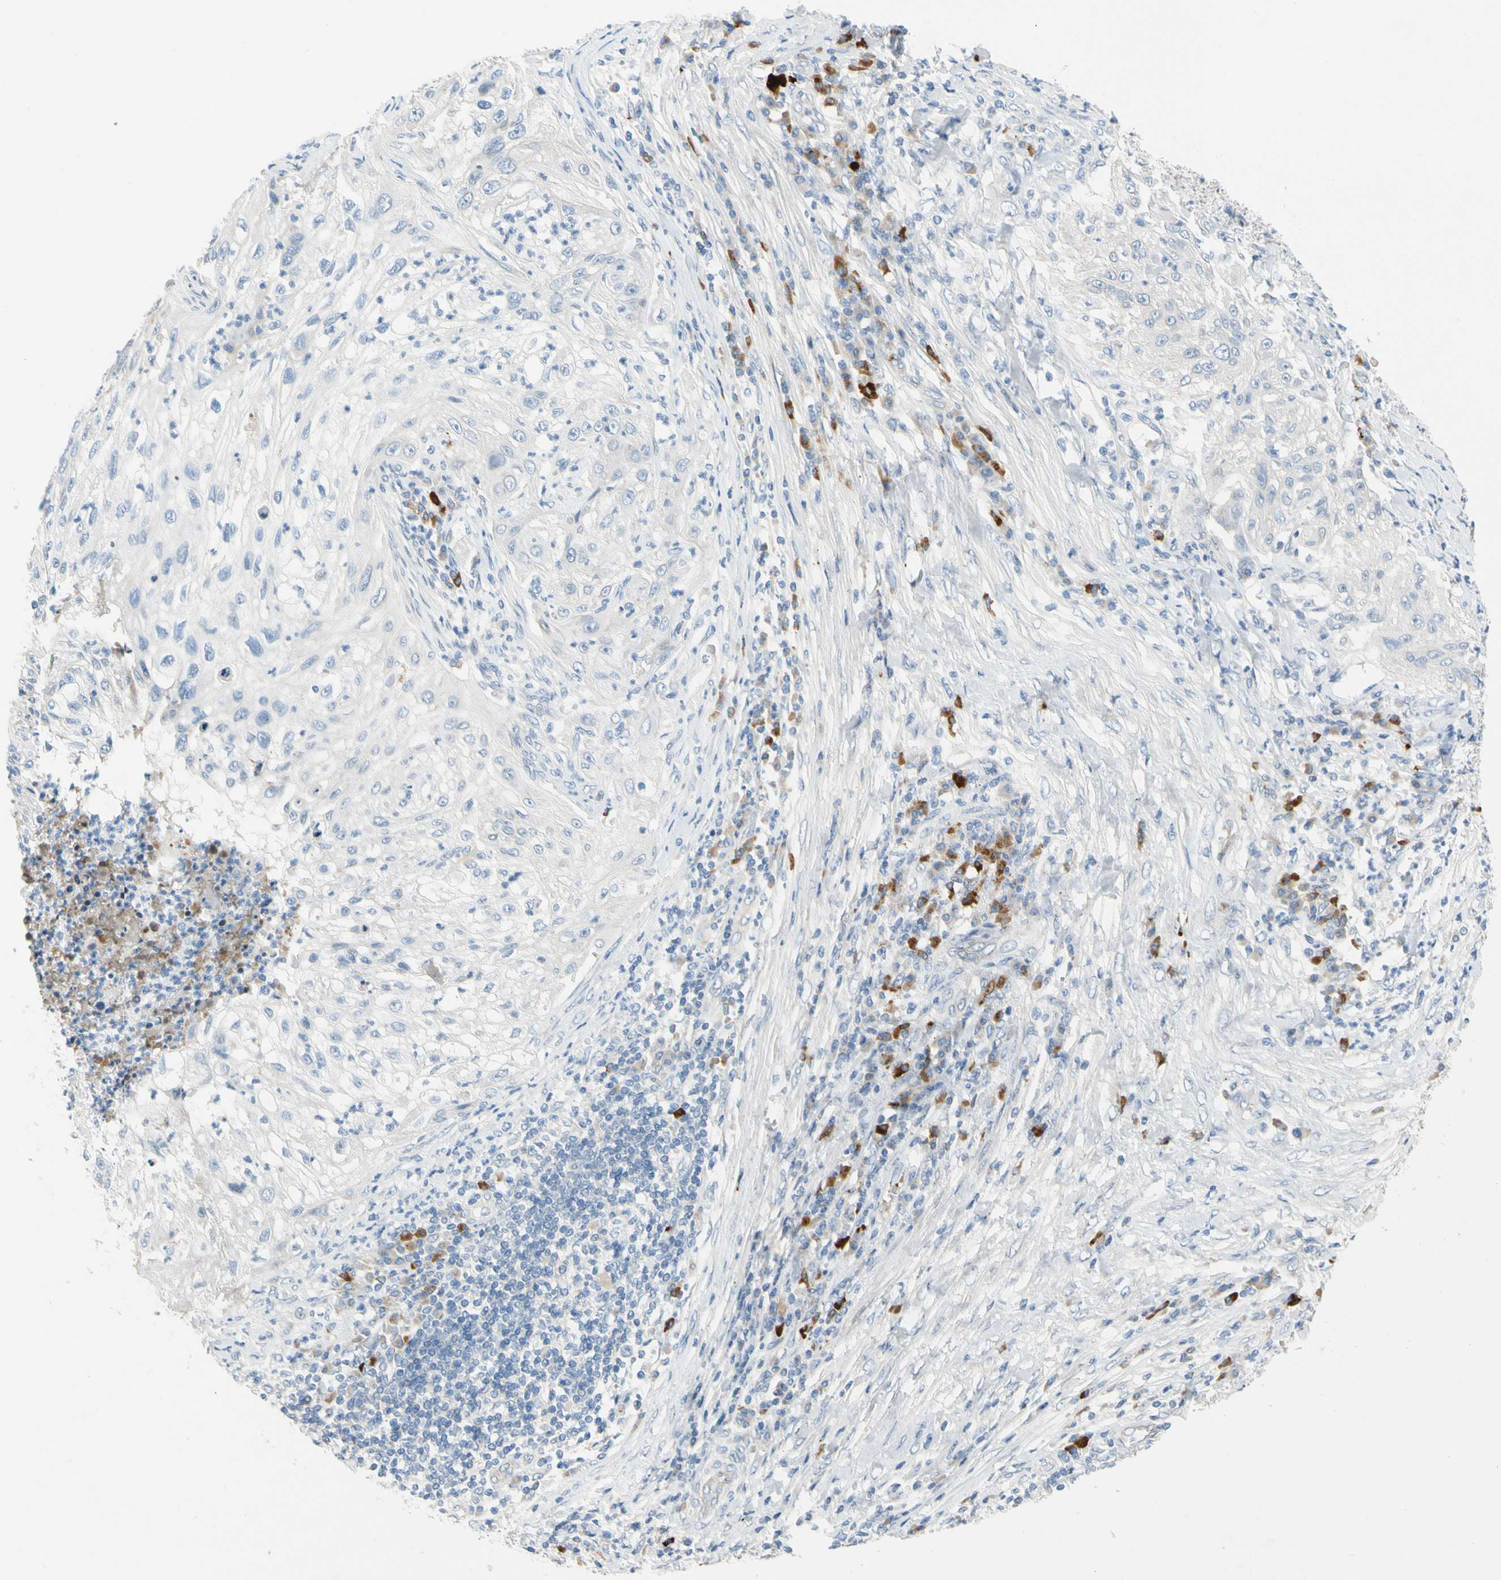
{"staining": {"intensity": "negative", "quantity": "none", "location": "none"}, "tissue": "lung cancer", "cell_type": "Tumor cells", "image_type": "cancer", "snomed": [{"axis": "morphology", "description": "Inflammation, NOS"}, {"axis": "morphology", "description": "Squamous cell carcinoma, NOS"}, {"axis": "topography", "description": "Lymph node"}, {"axis": "topography", "description": "Soft tissue"}, {"axis": "topography", "description": "Lung"}], "caption": "Tumor cells are negative for protein expression in human lung cancer. Brightfield microscopy of immunohistochemistry (IHC) stained with DAB (3,3'-diaminobenzidine) (brown) and hematoxylin (blue), captured at high magnification.", "gene": "PPBP", "patient": {"sex": "male", "age": 66}}